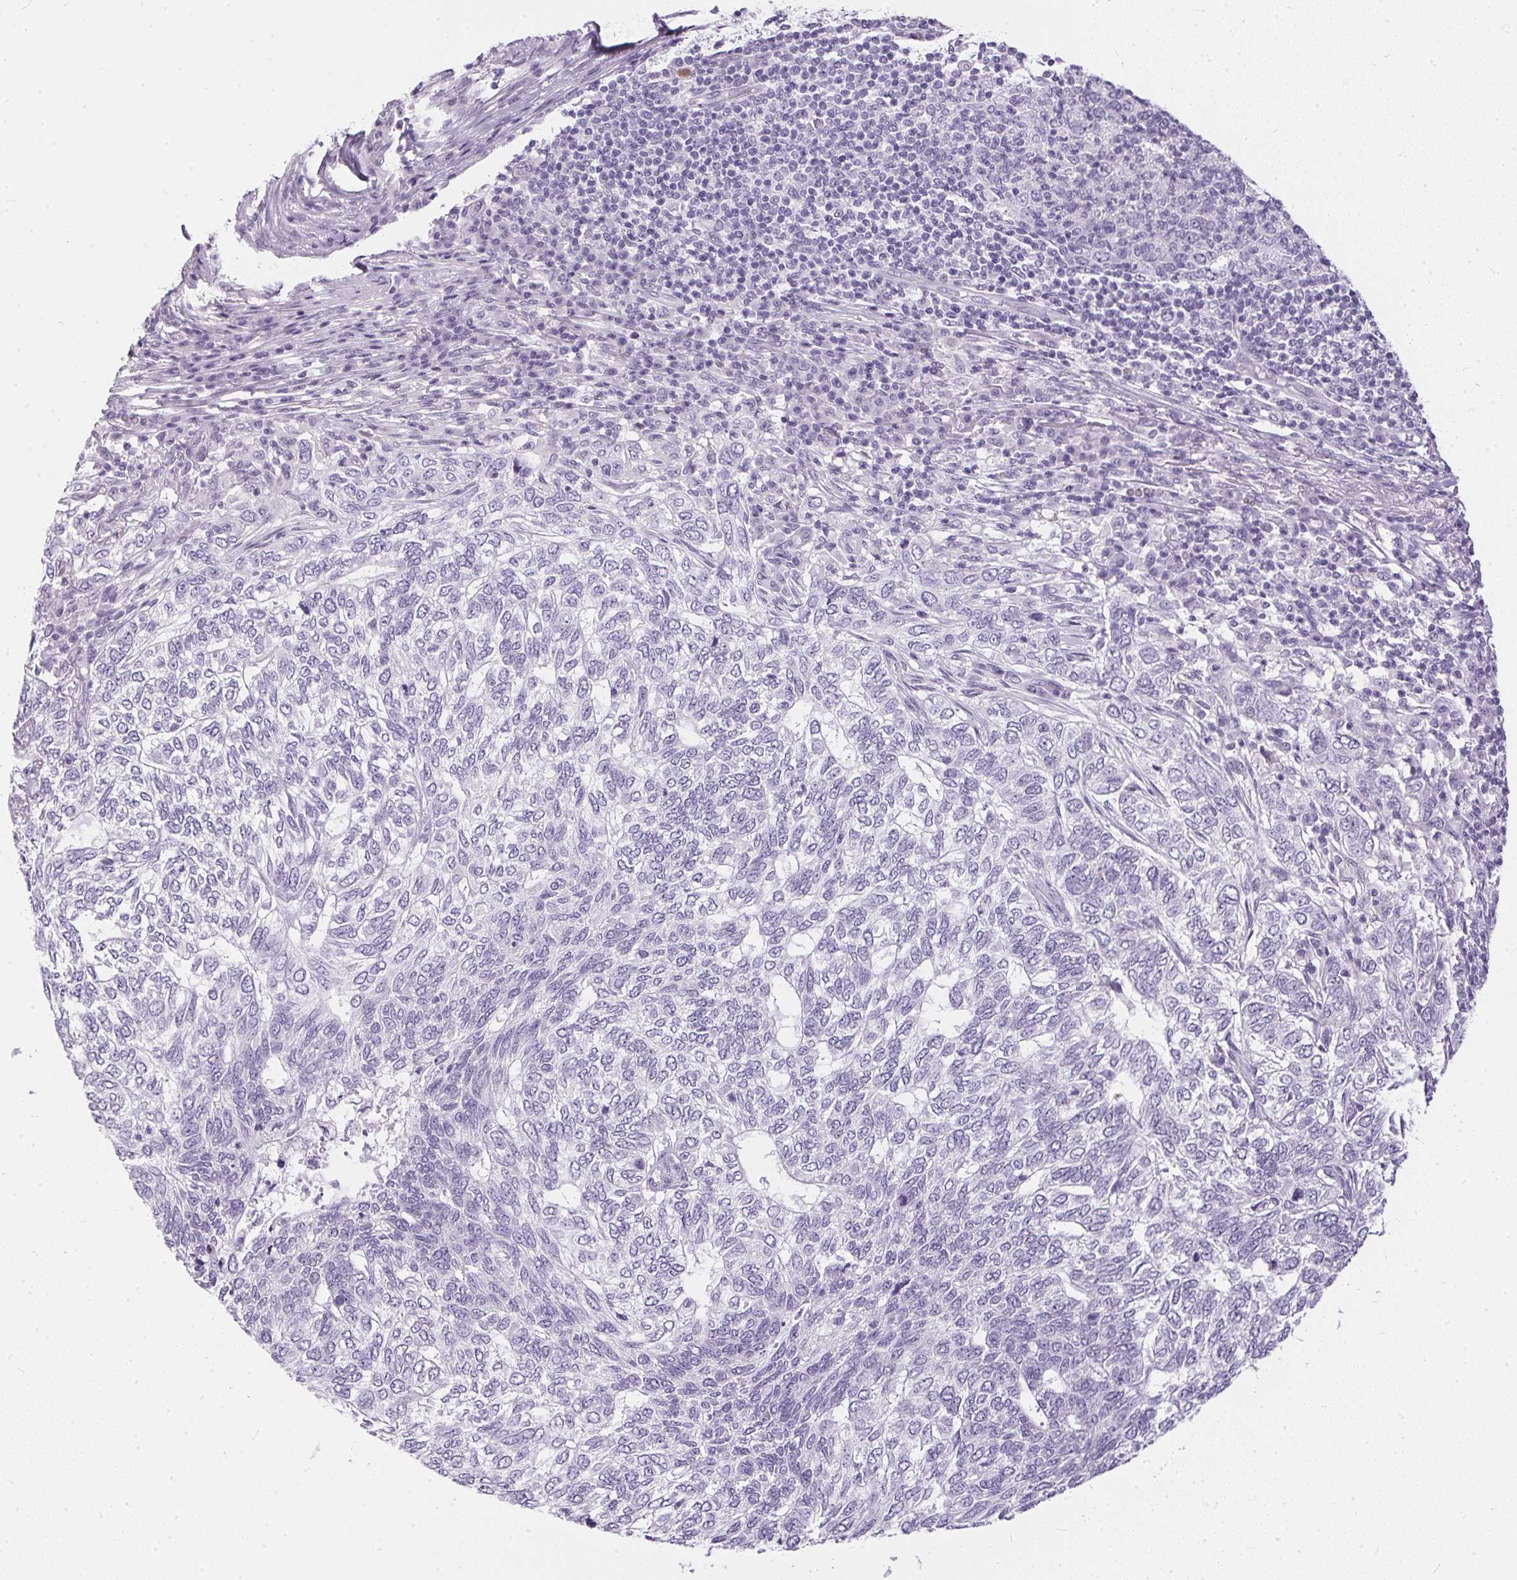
{"staining": {"intensity": "negative", "quantity": "none", "location": "none"}, "tissue": "skin cancer", "cell_type": "Tumor cells", "image_type": "cancer", "snomed": [{"axis": "morphology", "description": "Basal cell carcinoma"}, {"axis": "topography", "description": "Skin"}], "caption": "An immunohistochemistry histopathology image of basal cell carcinoma (skin) is shown. There is no staining in tumor cells of basal cell carcinoma (skin). (DAB immunohistochemistry, high magnification).", "gene": "GBP6", "patient": {"sex": "female", "age": 65}}